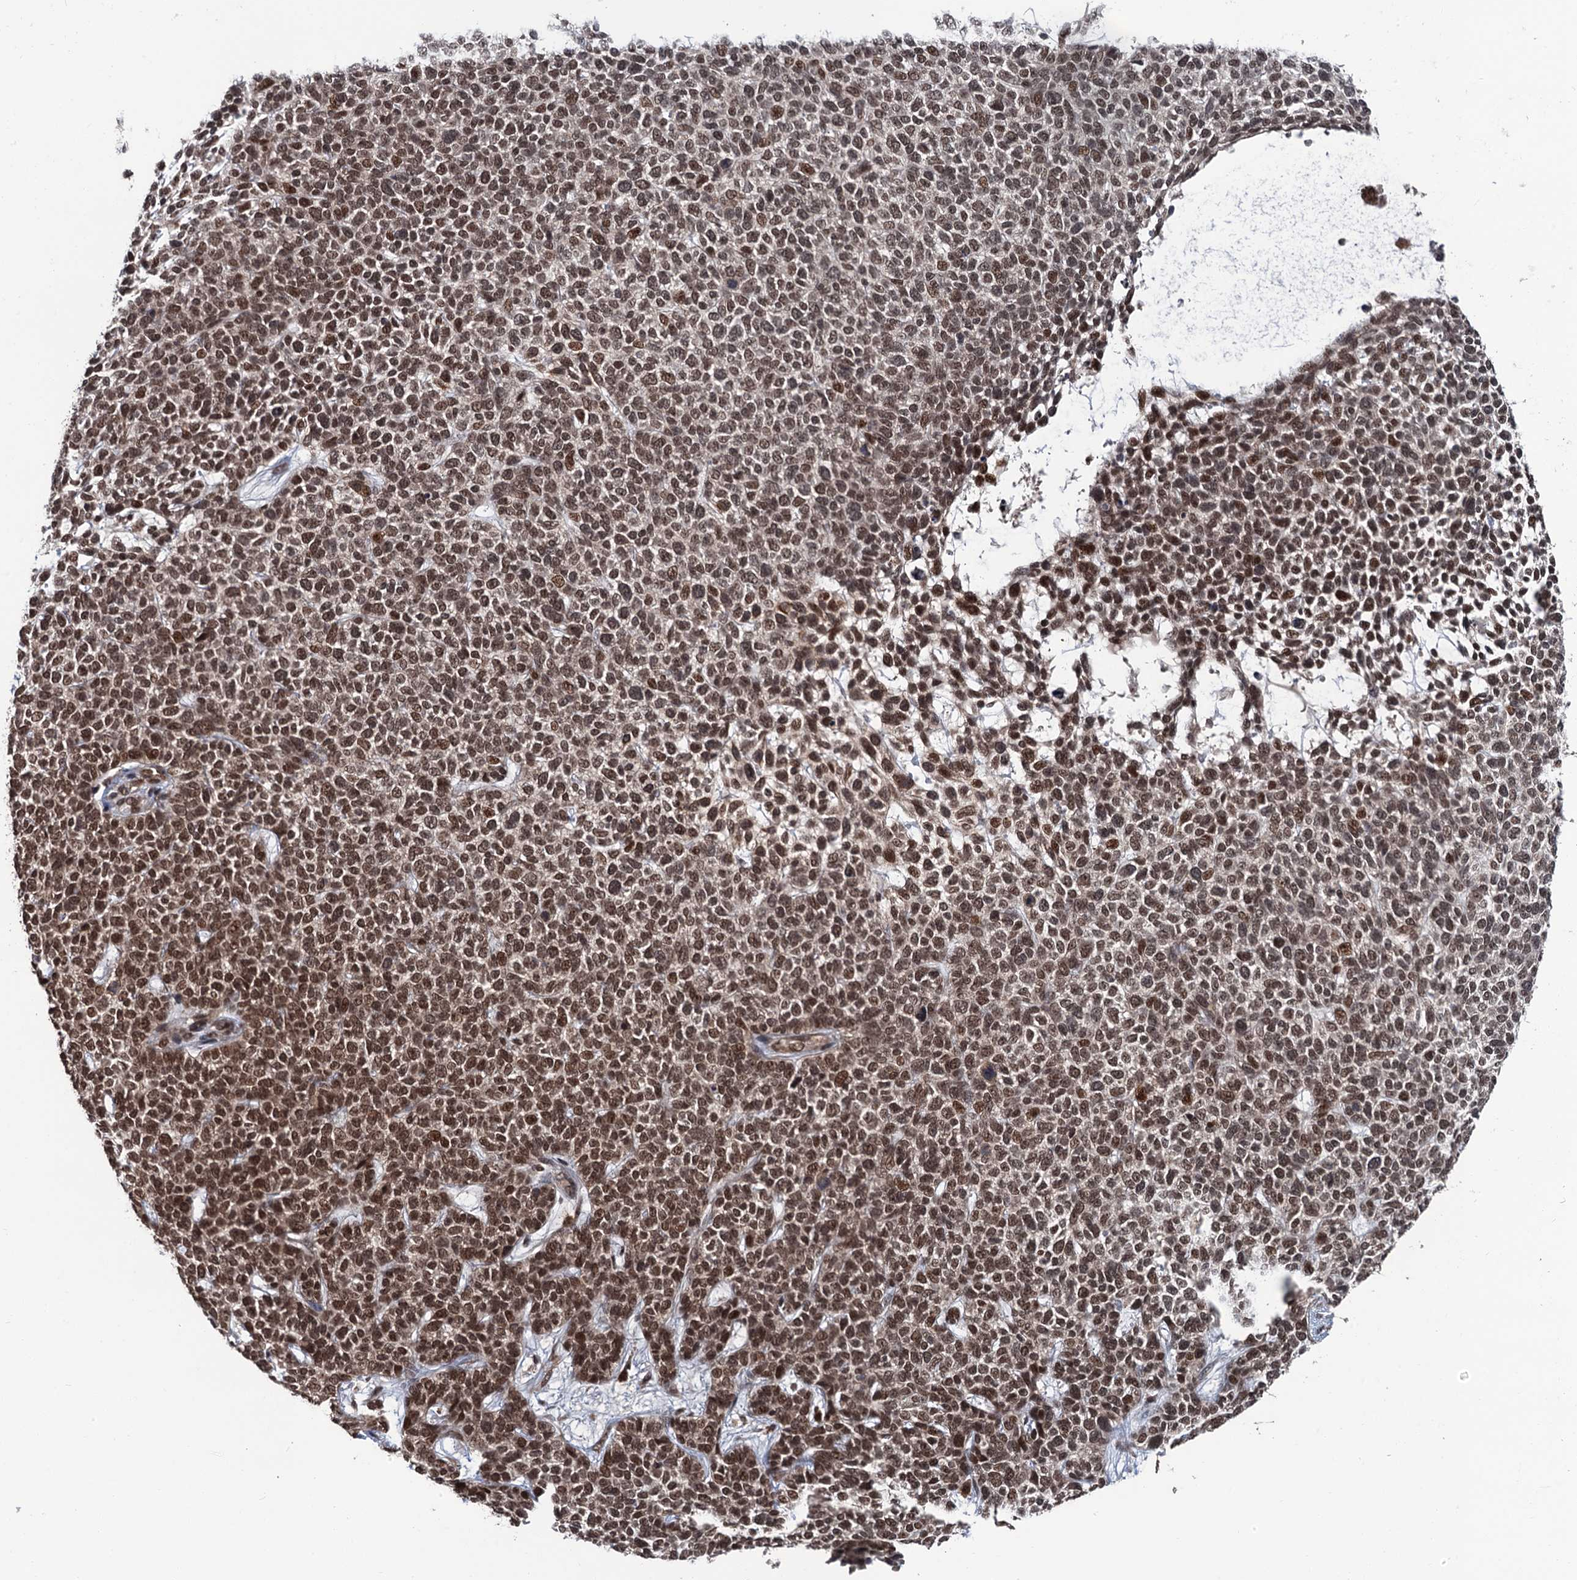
{"staining": {"intensity": "strong", "quantity": ">75%", "location": "nuclear"}, "tissue": "skin cancer", "cell_type": "Tumor cells", "image_type": "cancer", "snomed": [{"axis": "morphology", "description": "Basal cell carcinoma"}, {"axis": "topography", "description": "Skin"}], "caption": "Protein positivity by immunohistochemistry displays strong nuclear positivity in about >75% of tumor cells in skin basal cell carcinoma.", "gene": "RASSF4", "patient": {"sex": "female", "age": 84}}